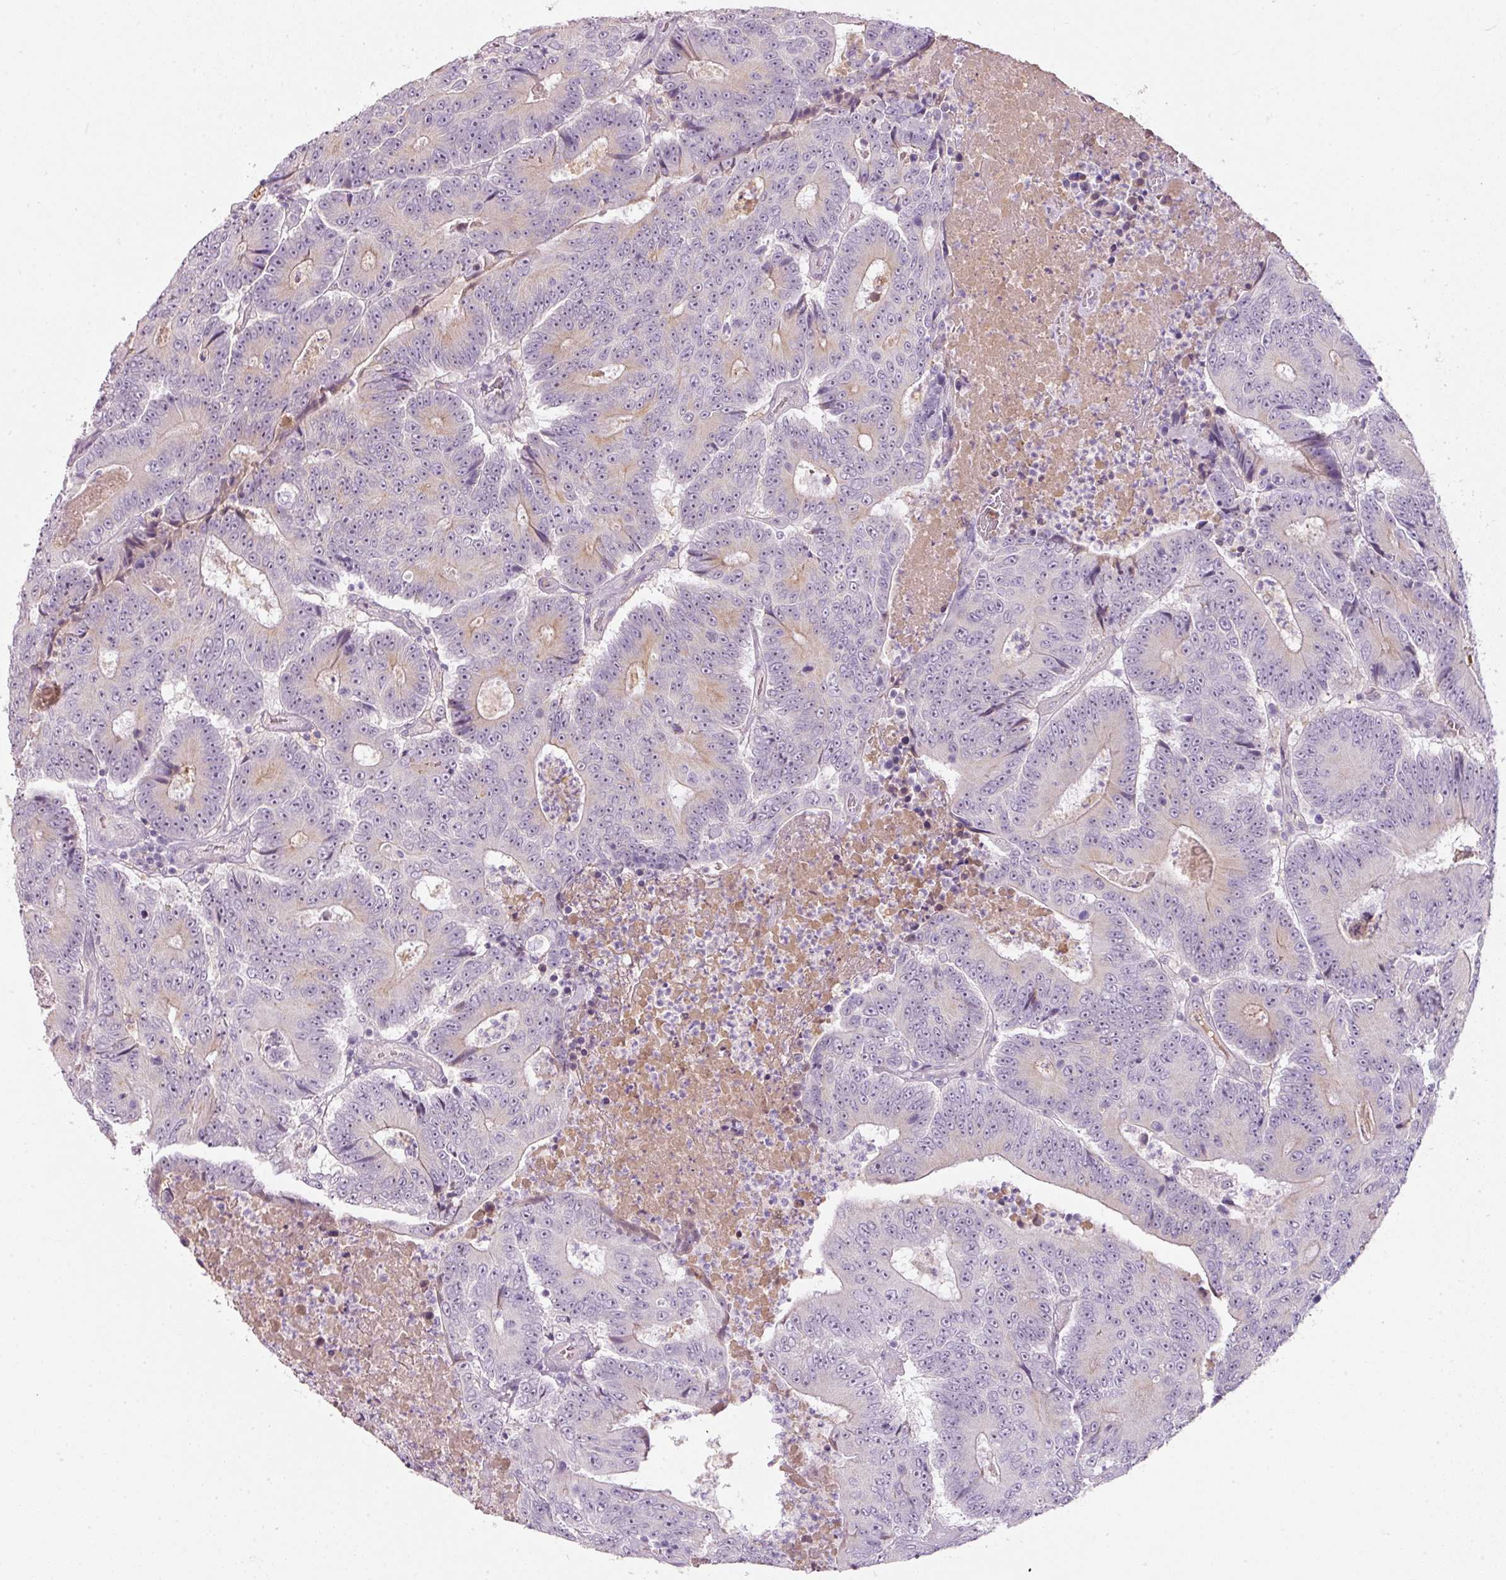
{"staining": {"intensity": "weak", "quantity": "<25%", "location": "cytoplasmic/membranous"}, "tissue": "colorectal cancer", "cell_type": "Tumor cells", "image_type": "cancer", "snomed": [{"axis": "morphology", "description": "Adenocarcinoma, NOS"}, {"axis": "topography", "description": "Colon"}], "caption": "The image displays no staining of tumor cells in colorectal adenocarcinoma.", "gene": "TMEM37", "patient": {"sex": "male", "age": 83}}